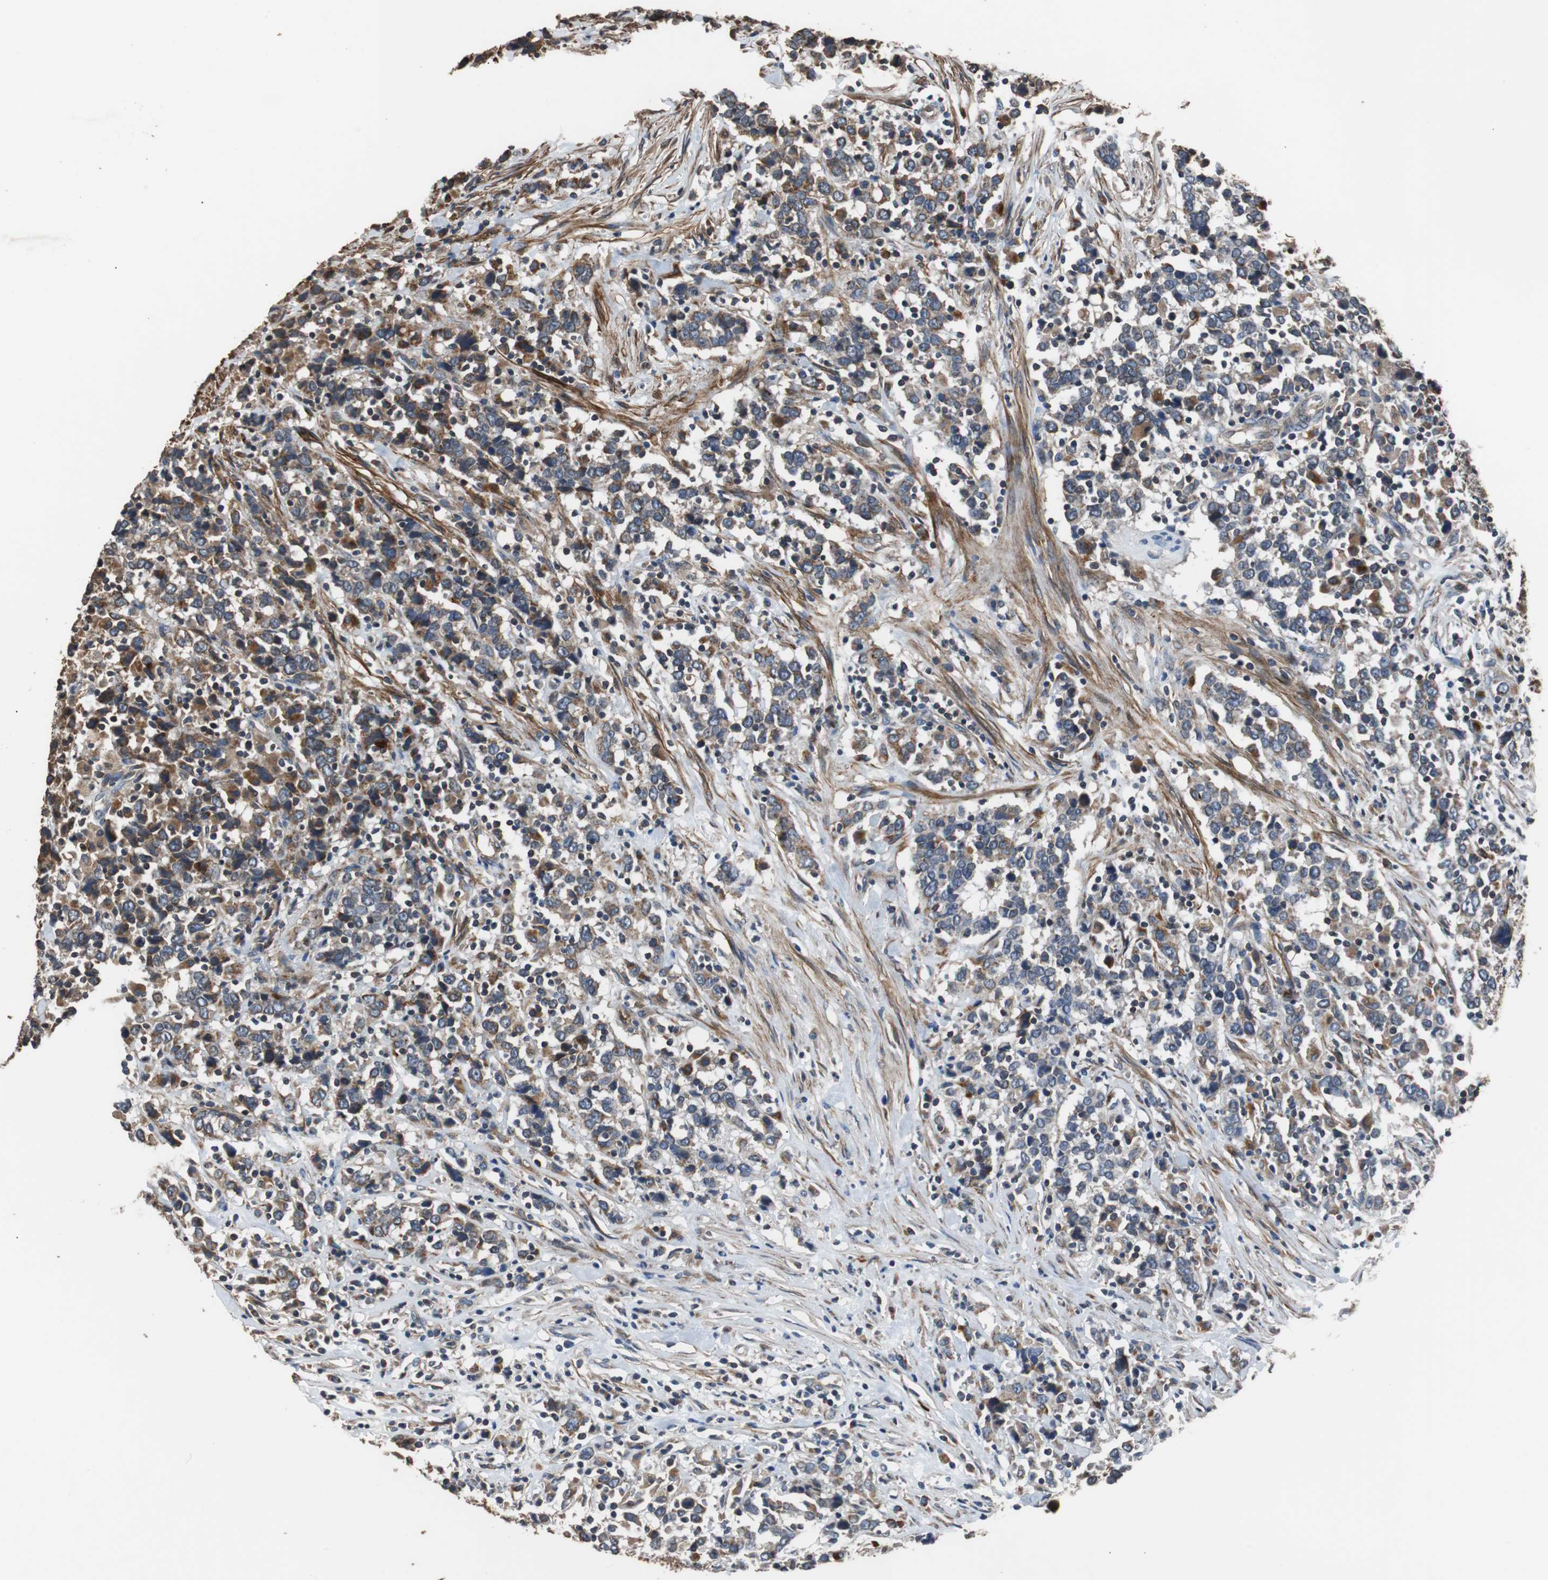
{"staining": {"intensity": "strong", "quantity": "25%-75%", "location": "cytoplasmic/membranous"}, "tissue": "urothelial cancer", "cell_type": "Tumor cells", "image_type": "cancer", "snomed": [{"axis": "morphology", "description": "Urothelial carcinoma, High grade"}, {"axis": "topography", "description": "Urinary bladder"}], "caption": "Strong cytoplasmic/membranous positivity for a protein is present in approximately 25%-75% of tumor cells of urothelial cancer using IHC.", "gene": "PITRM1", "patient": {"sex": "male", "age": 61}}